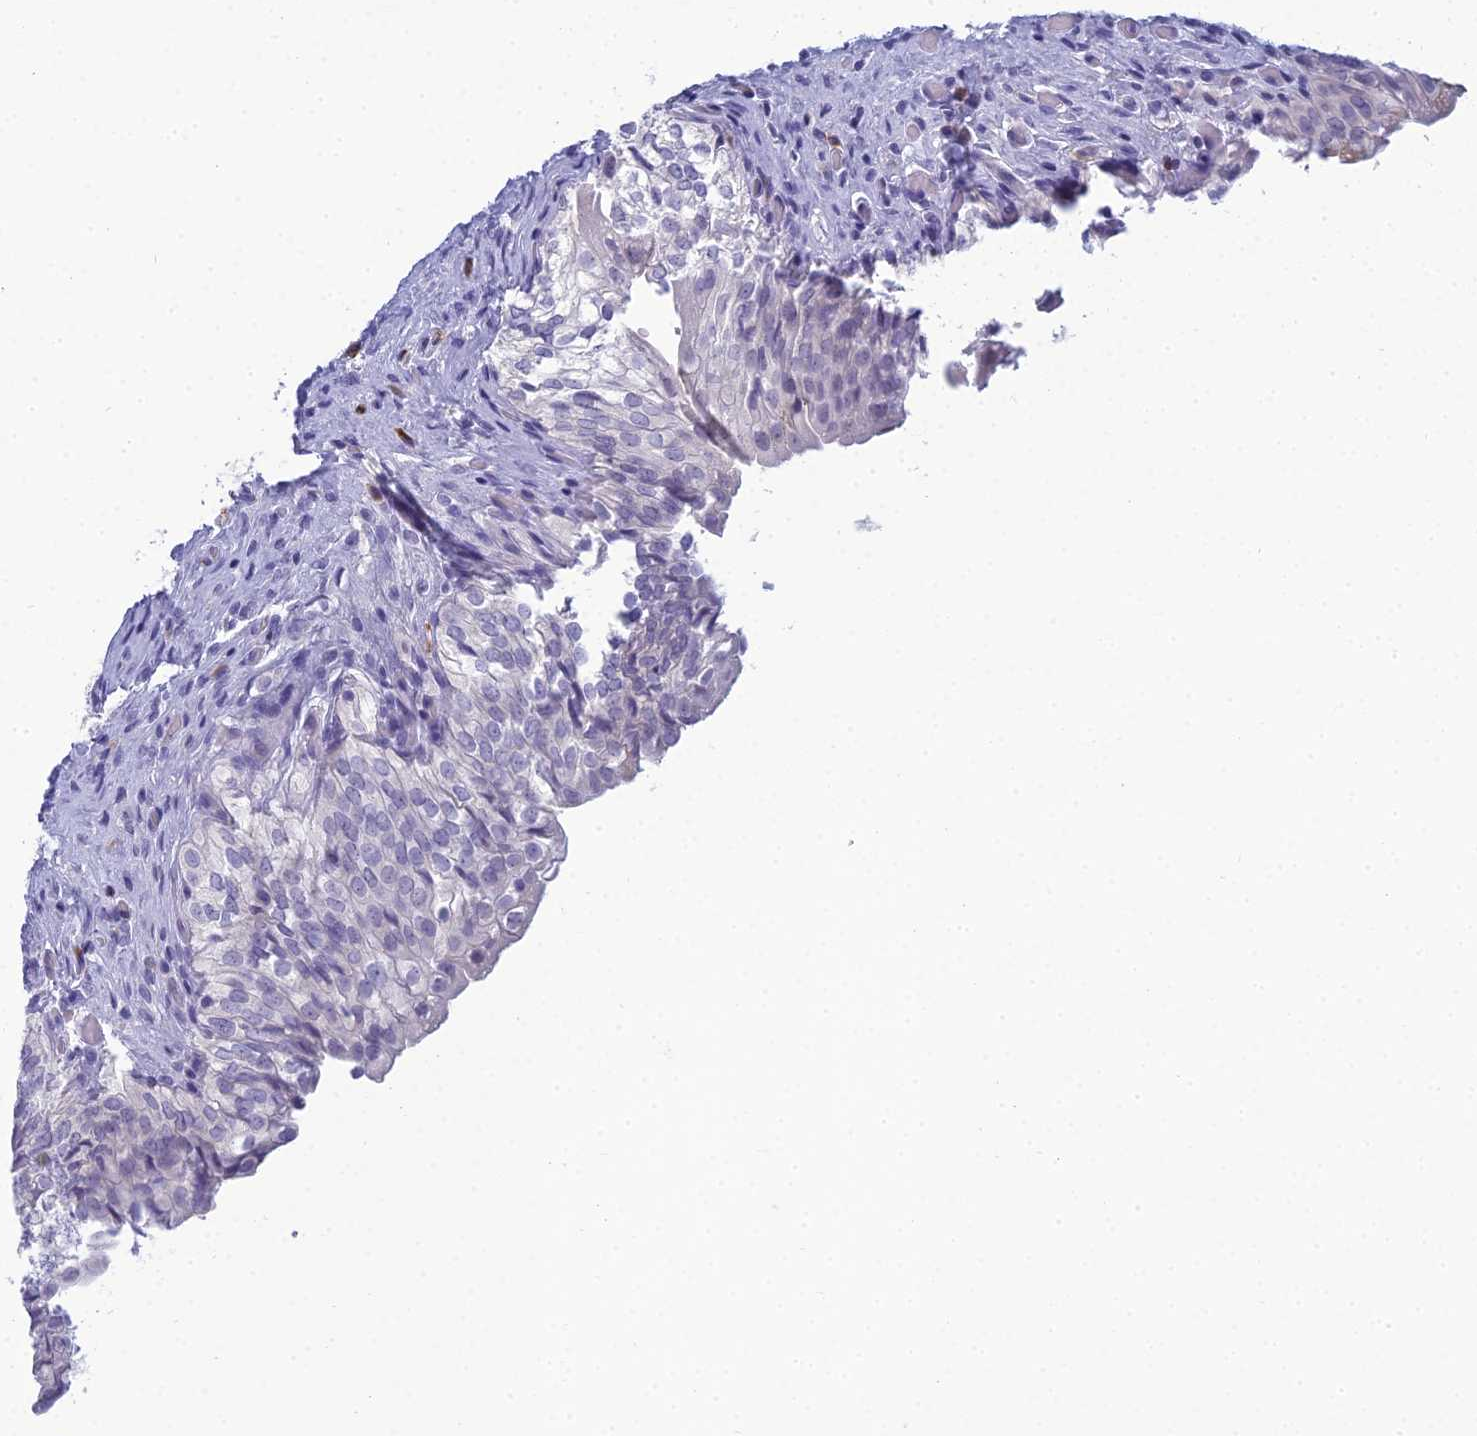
{"staining": {"intensity": "negative", "quantity": "none", "location": "none"}, "tissue": "urinary bladder", "cell_type": "Urothelial cells", "image_type": "normal", "snomed": [{"axis": "morphology", "description": "Normal tissue, NOS"}, {"axis": "topography", "description": "Urinary bladder"}], "caption": "An IHC image of unremarkable urinary bladder is shown. There is no staining in urothelial cells of urinary bladder.", "gene": "MUC13", "patient": {"sex": "male", "age": 55}}